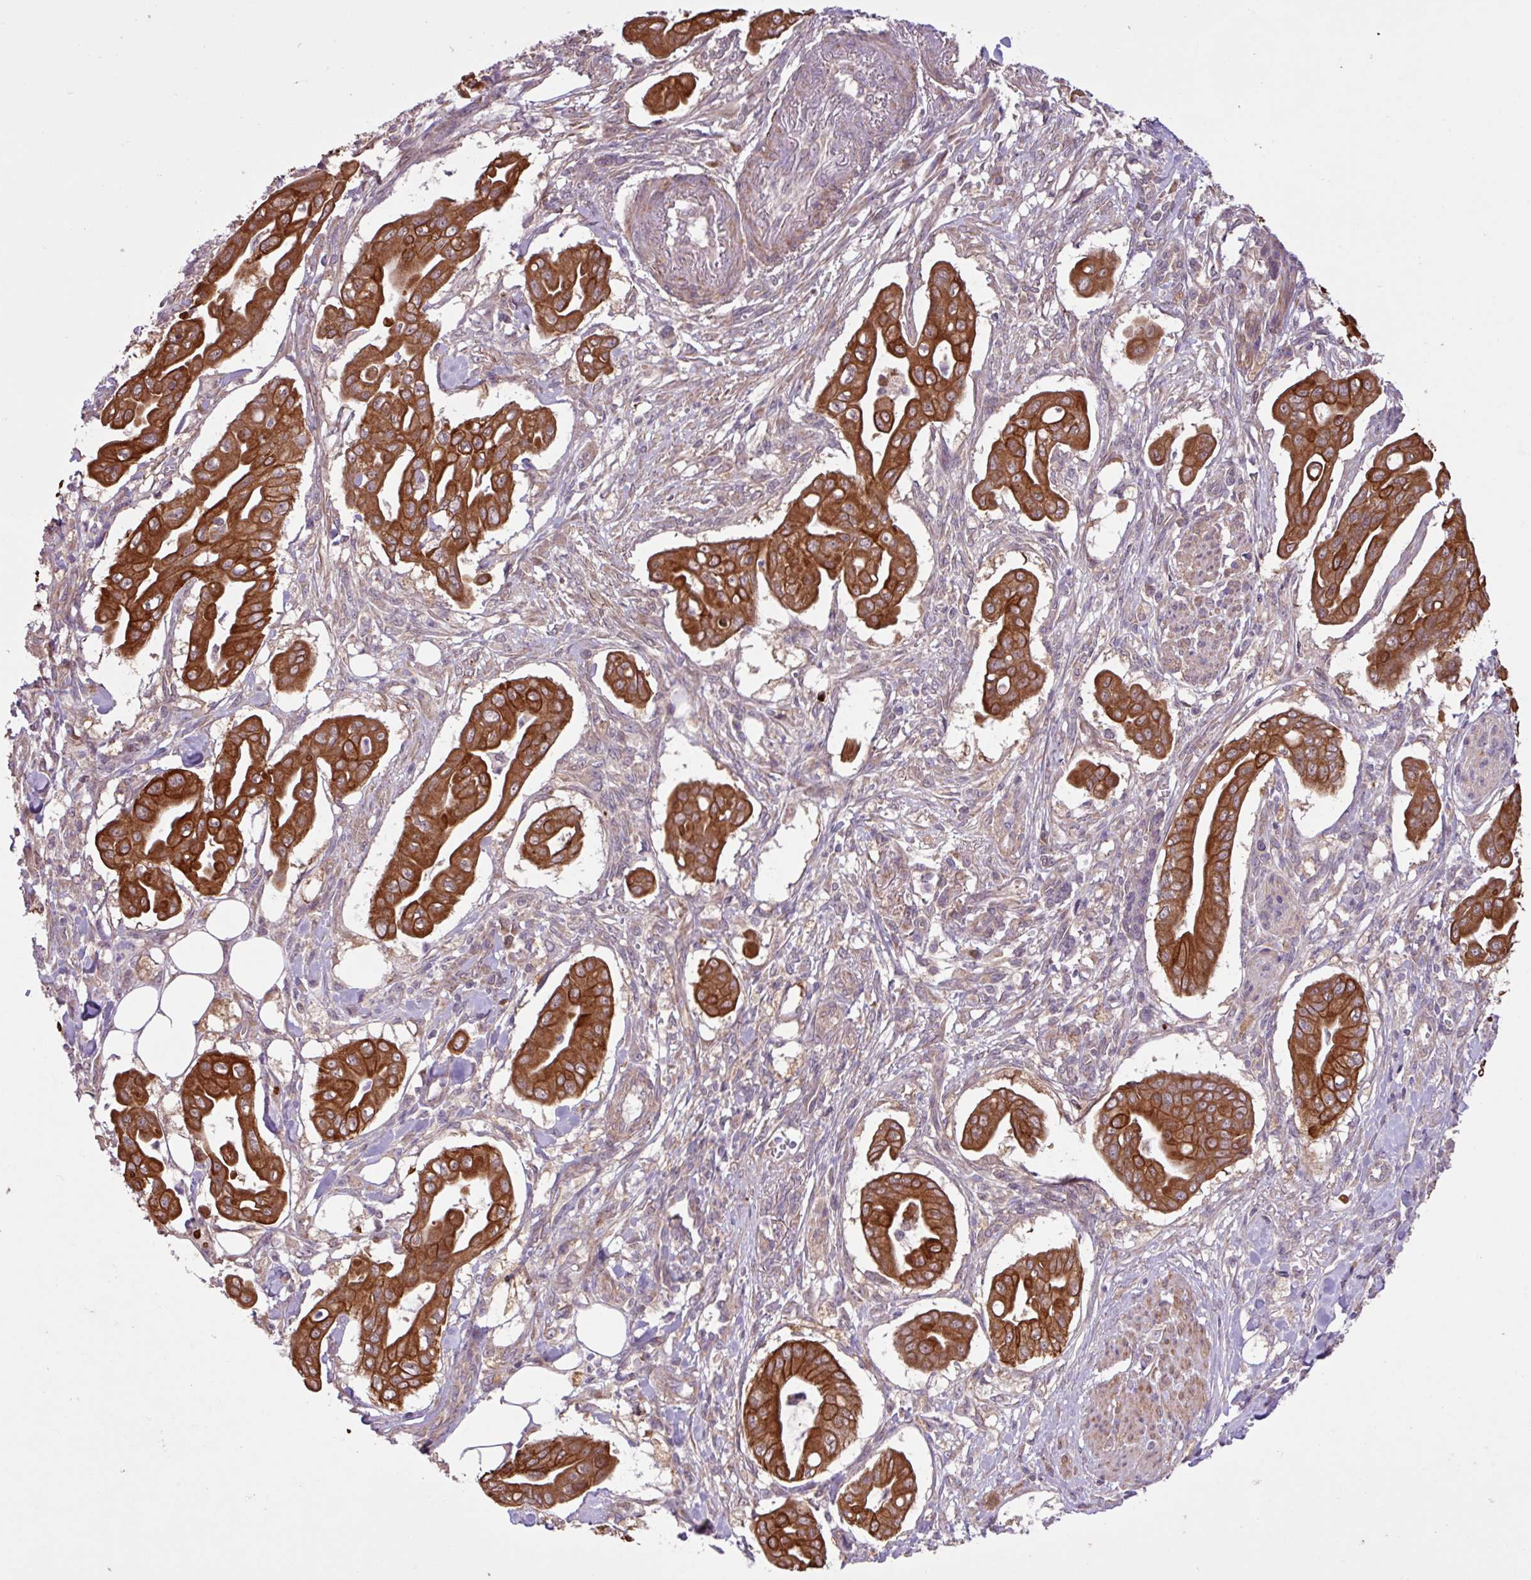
{"staining": {"intensity": "strong", "quantity": ">75%", "location": "cytoplasmic/membranous"}, "tissue": "pancreatic cancer", "cell_type": "Tumor cells", "image_type": "cancer", "snomed": [{"axis": "morphology", "description": "Adenocarcinoma, NOS"}, {"axis": "topography", "description": "Pancreas"}], "caption": "A brown stain highlights strong cytoplasmic/membranous staining of a protein in human adenocarcinoma (pancreatic) tumor cells.", "gene": "TIMM10B", "patient": {"sex": "male", "age": 71}}